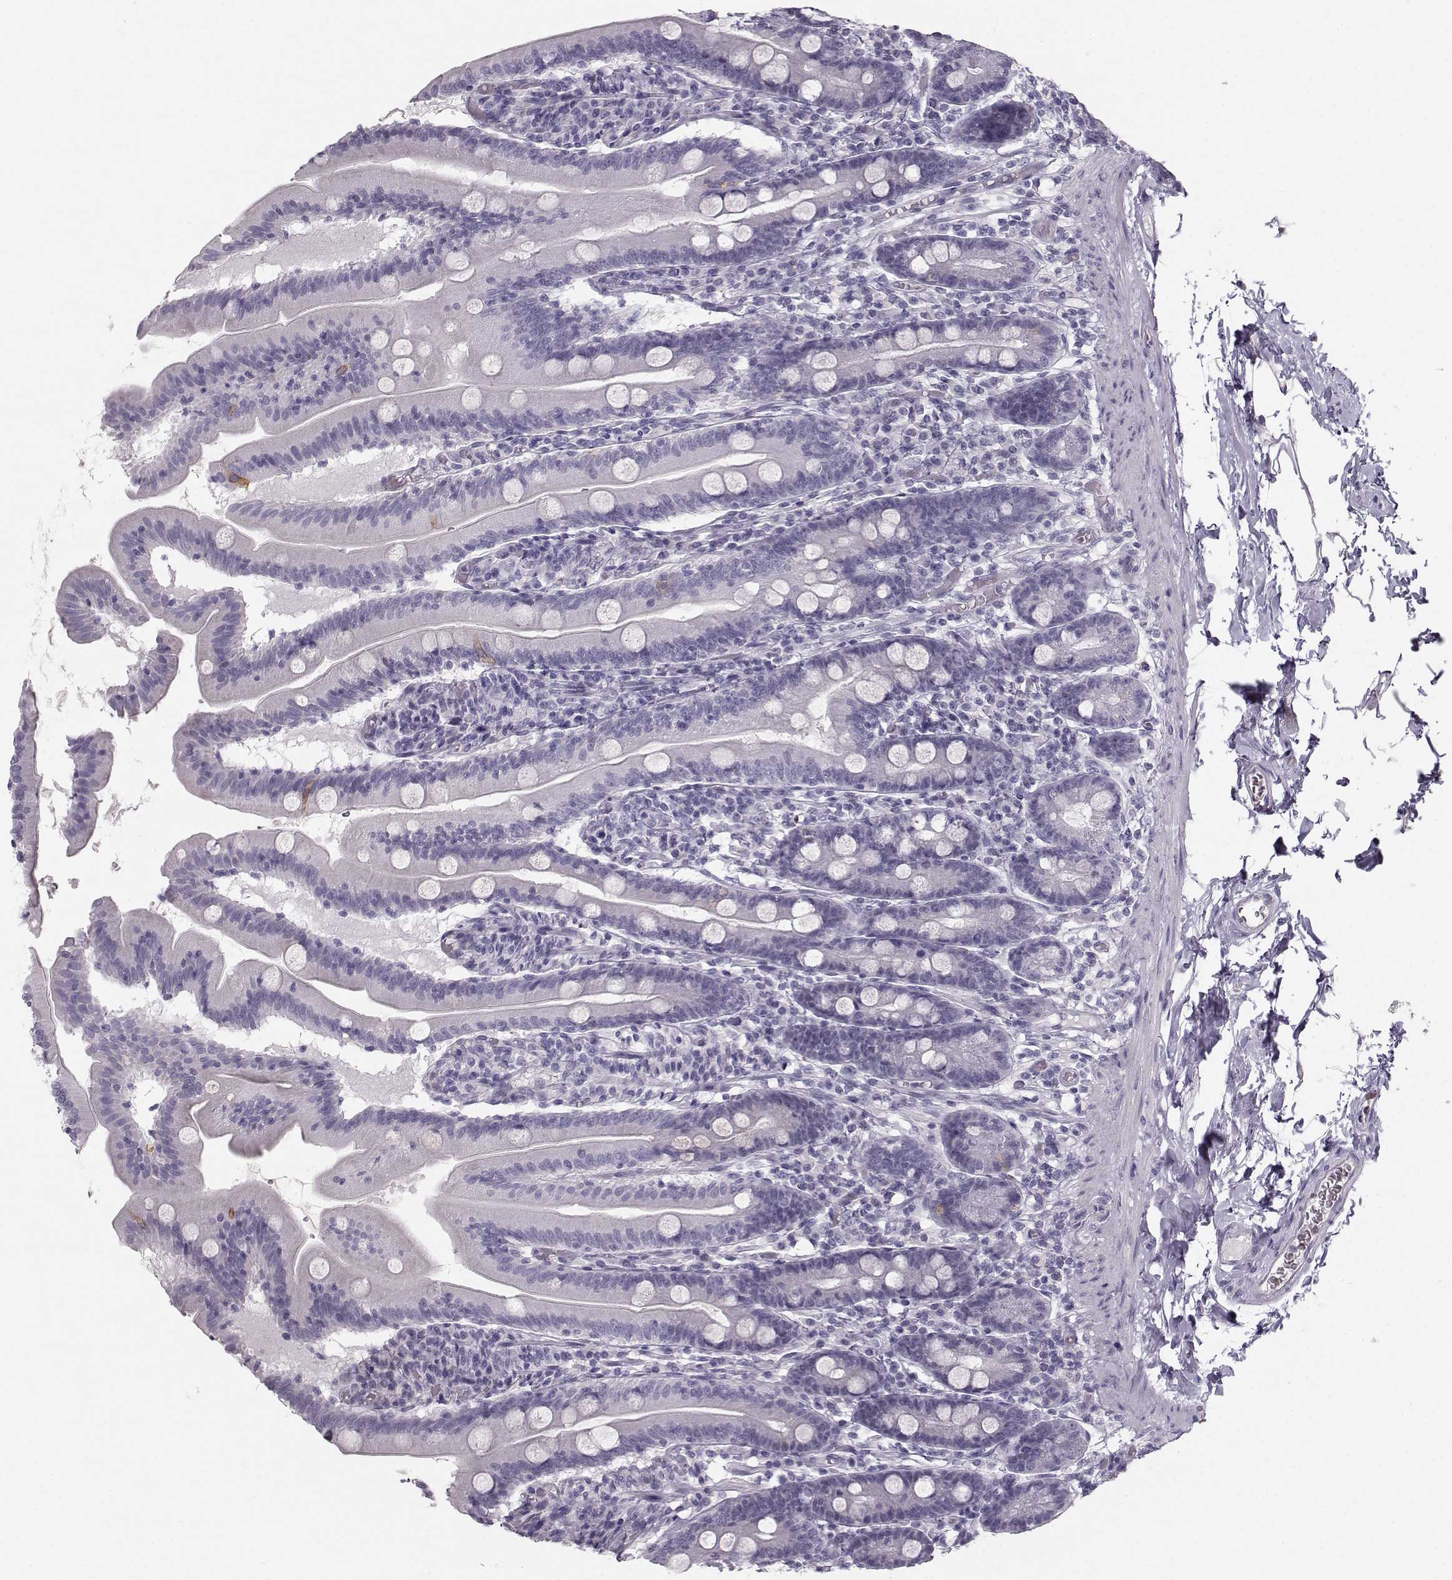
{"staining": {"intensity": "weak", "quantity": "<25%", "location": "cytoplasmic/membranous"}, "tissue": "small intestine", "cell_type": "Glandular cells", "image_type": "normal", "snomed": [{"axis": "morphology", "description": "Normal tissue, NOS"}, {"axis": "topography", "description": "Small intestine"}], "caption": "The micrograph exhibits no staining of glandular cells in benign small intestine.", "gene": "CASR", "patient": {"sex": "male", "age": 37}}